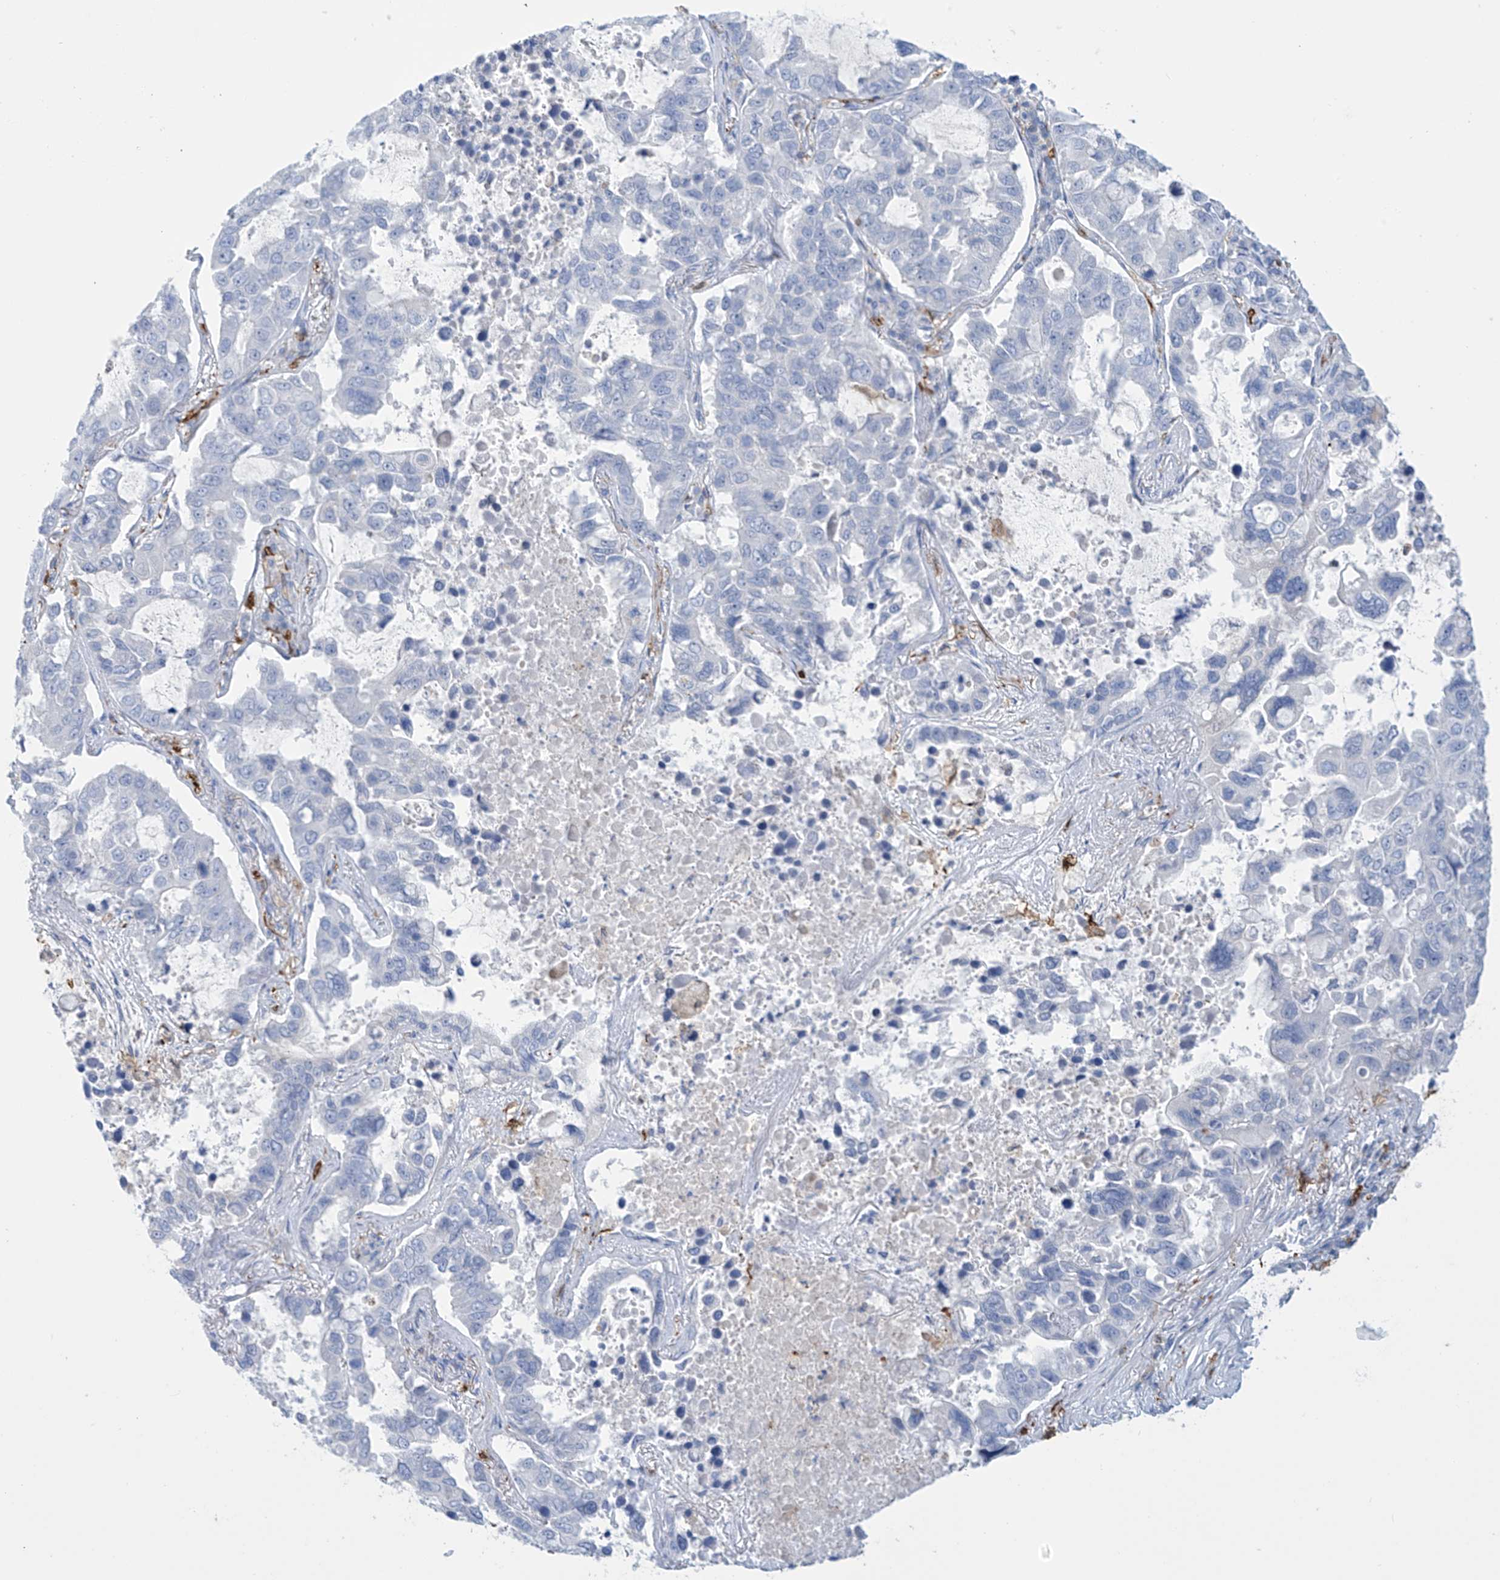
{"staining": {"intensity": "negative", "quantity": "none", "location": "none"}, "tissue": "lung cancer", "cell_type": "Tumor cells", "image_type": "cancer", "snomed": [{"axis": "morphology", "description": "Adenocarcinoma, NOS"}, {"axis": "topography", "description": "Lung"}], "caption": "This is a image of immunohistochemistry (IHC) staining of lung cancer (adenocarcinoma), which shows no staining in tumor cells.", "gene": "TRMT2B", "patient": {"sex": "male", "age": 64}}